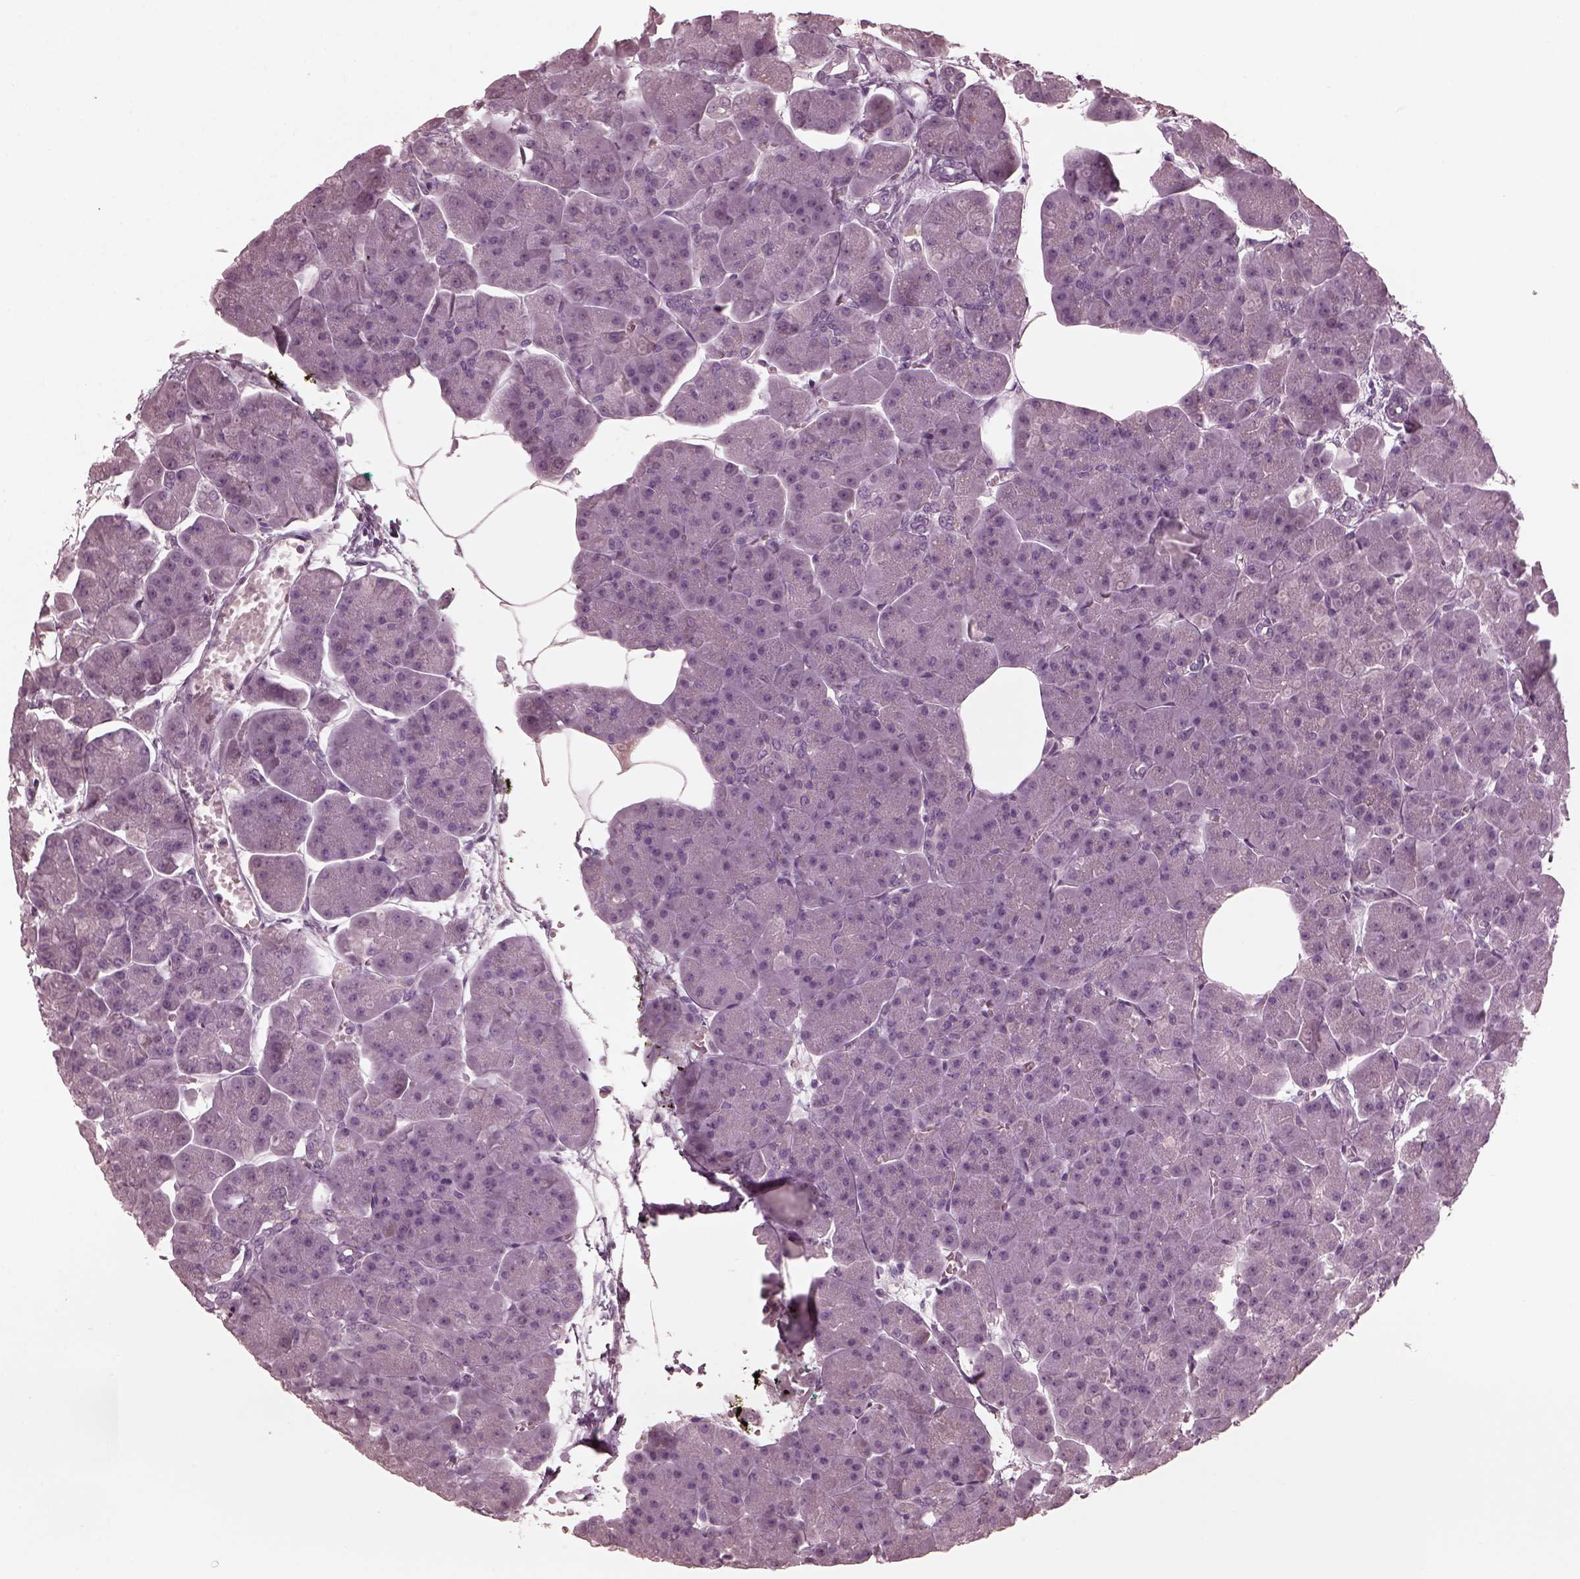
{"staining": {"intensity": "negative", "quantity": "none", "location": "none"}, "tissue": "pancreas", "cell_type": "Exocrine glandular cells", "image_type": "normal", "snomed": [{"axis": "morphology", "description": "Normal tissue, NOS"}, {"axis": "topography", "description": "Adipose tissue"}, {"axis": "topography", "description": "Pancreas"}, {"axis": "topography", "description": "Peripheral nerve tissue"}], "caption": "Image shows no protein expression in exocrine glandular cells of benign pancreas. (Immunohistochemistry (ihc), brightfield microscopy, high magnification).", "gene": "CGA", "patient": {"sex": "female", "age": 58}}